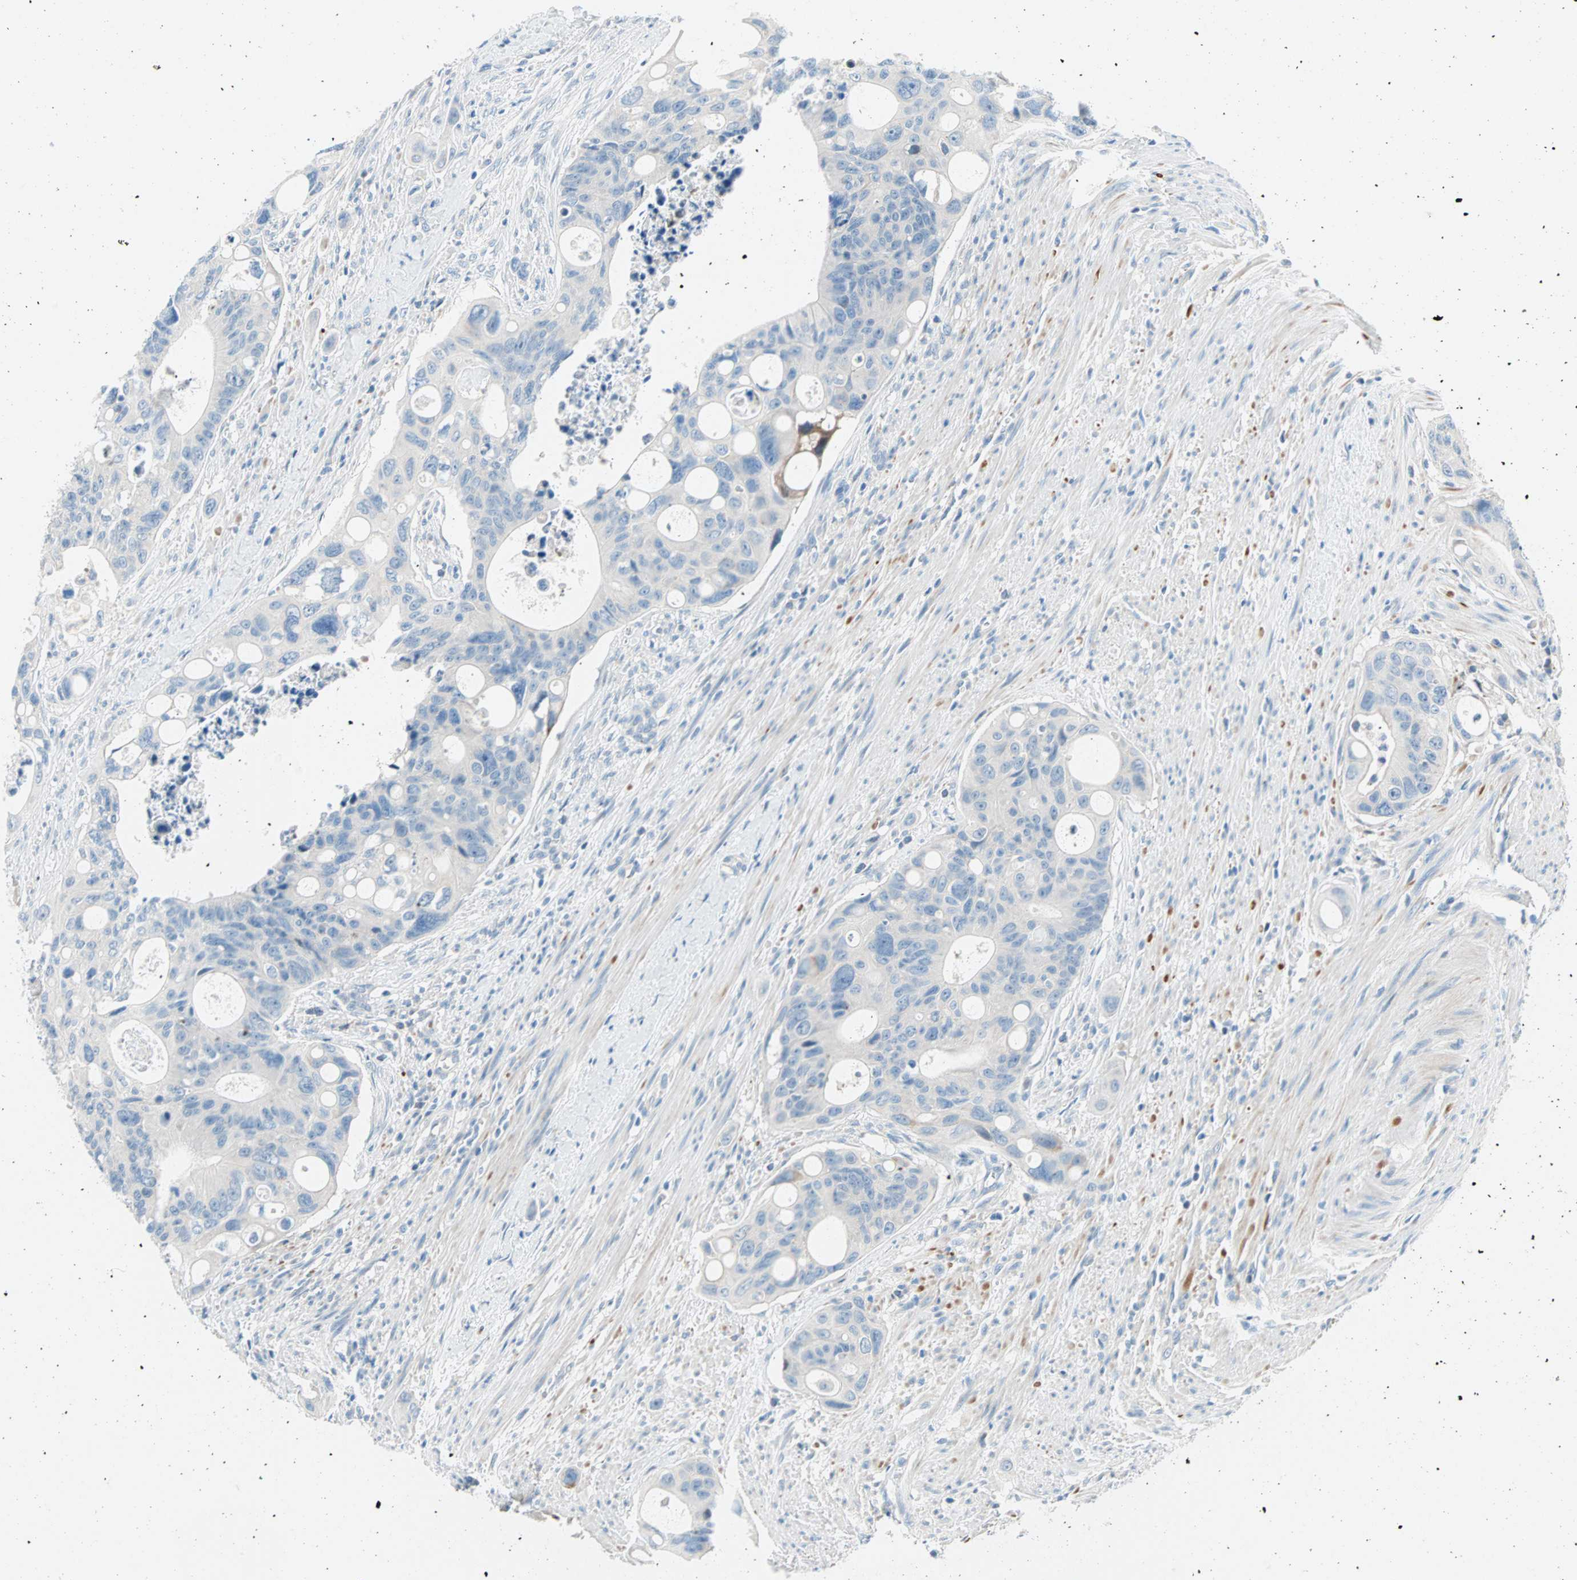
{"staining": {"intensity": "negative", "quantity": "none", "location": "none"}, "tissue": "colorectal cancer", "cell_type": "Tumor cells", "image_type": "cancer", "snomed": [{"axis": "morphology", "description": "Adenocarcinoma, NOS"}, {"axis": "topography", "description": "Colon"}], "caption": "Tumor cells are negative for protein expression in human colorectal adenocarcinoma. Brightfield microscopy of immunohistochemistry stained with DAB (3,3'-diaminobenzidine) (brown) and hematoxylin (blue), captured at high magnification.", "gene": "TMEM163", "patient": {"sex": "female", "age": 57}}